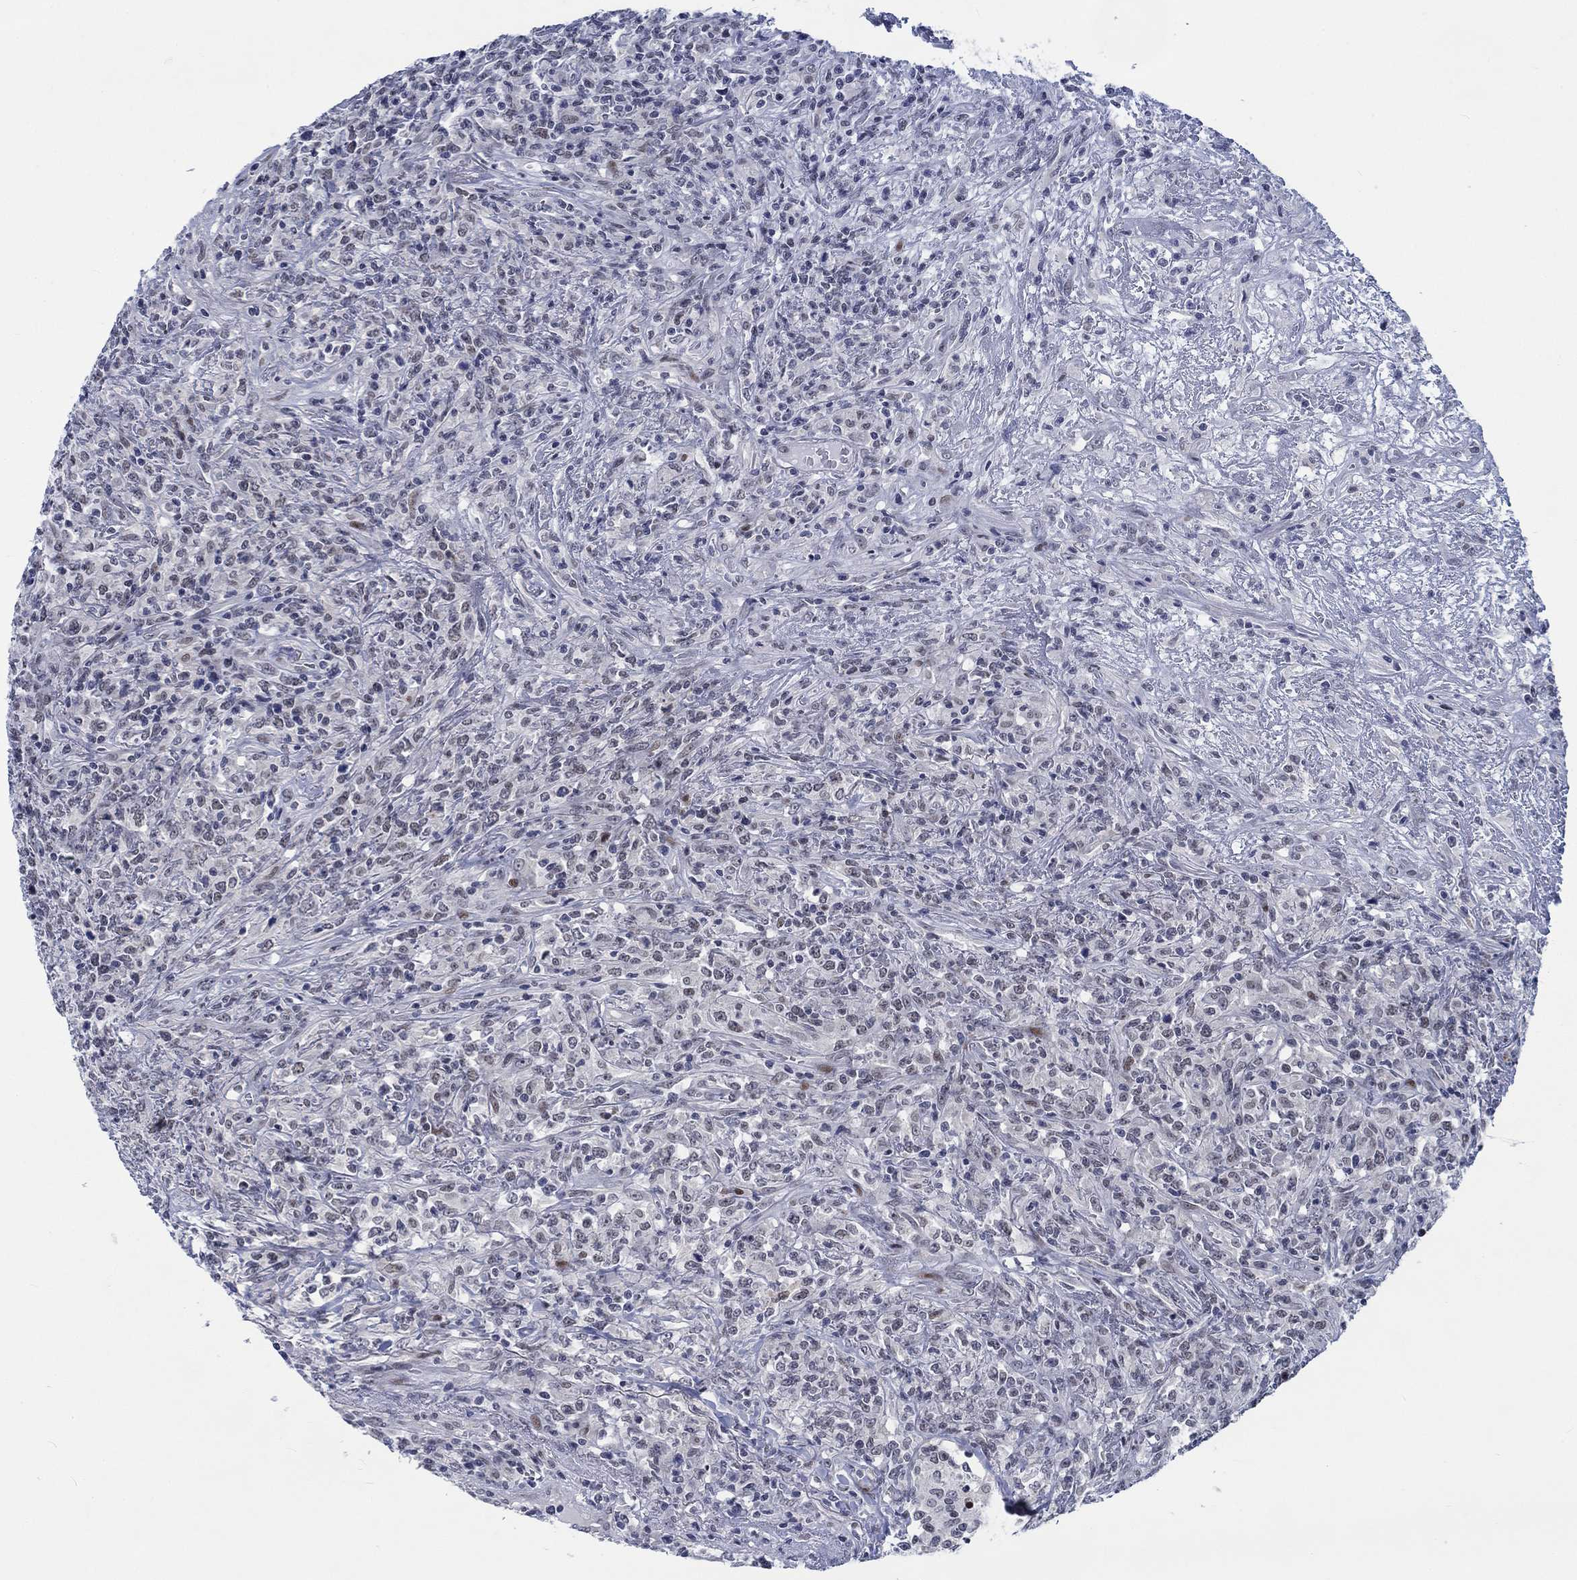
{"staining": {"intensity": "negative", "quantity": "none", "location": "none"}, "tissue": "lymphoma", "cell_type": "Tumor cells", "image_type": "cancer", "snomed": [{"axis": "morphology", "description": "Malignant lymphoma, non-Hodgkin's type, High grade"}, {"axis": "topography", "description": "Lung"}], "caption": "Tumor cells are negative for protein expression in human lymphoma. Nuclei are stained in blue.", "gene": "NEU3", "patient": {"sex": "male", "age": 79}}